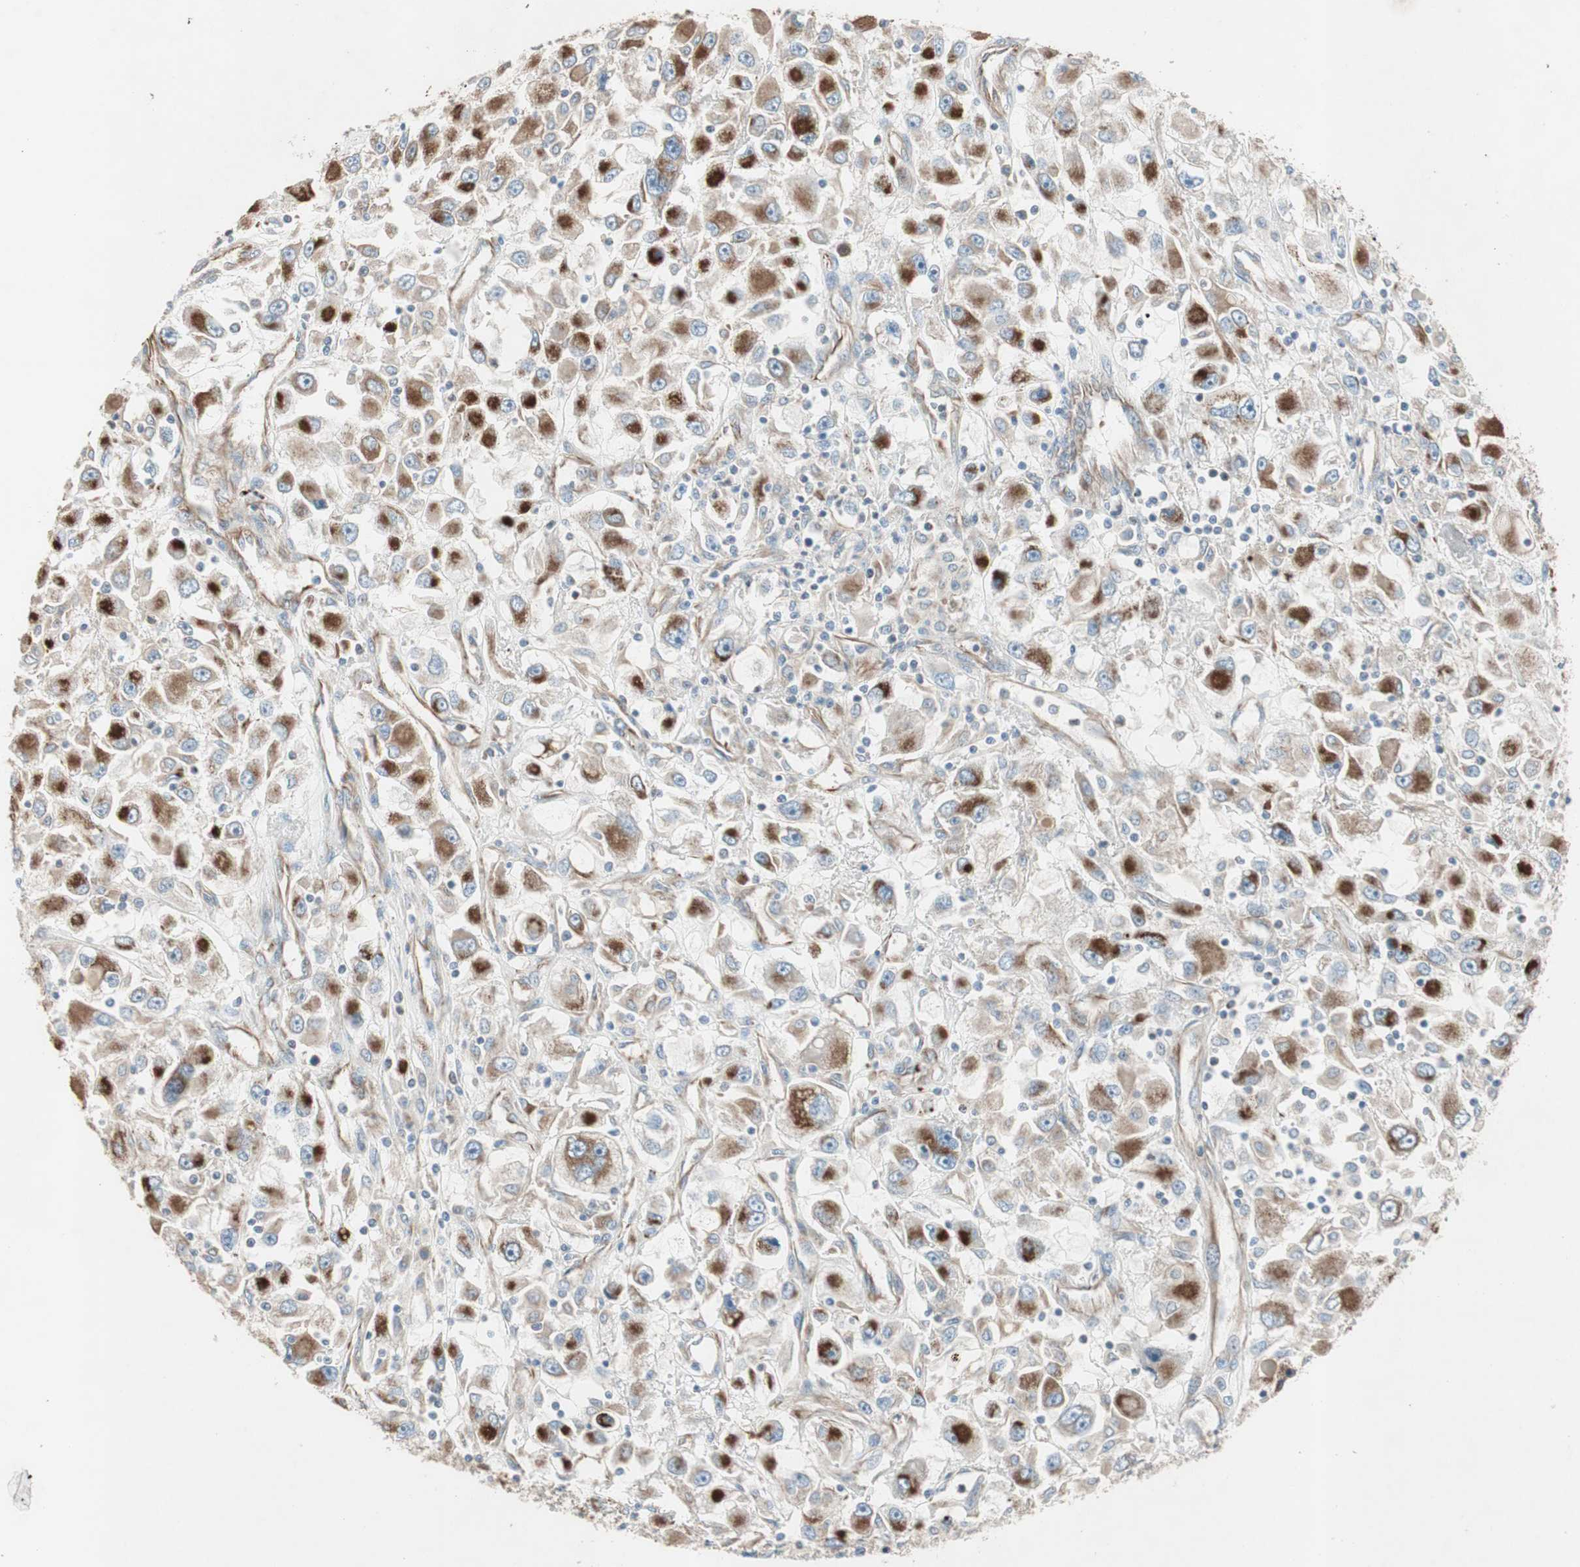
{"staining": {"intensity": "moderate", "quantity": "25%-75%", "location": "cytoplasmic/membranous"}, "tissue": "renal cancer", "cell_type": "Tumor cells", "image_type": "cancer", "snomed": [{"axis": "morphology", "description": "Adenocarcinoma, NOS"}, {"axis": "topography", "description": "Kidney"}], "caption": "Renal adenocarcinoma tissue displays moderate cytoplasmic/membranous expression in about 25%-75% of tumor cells", "gene": "SRCIN1", "patient": {"sex": "female", "age": 52}}